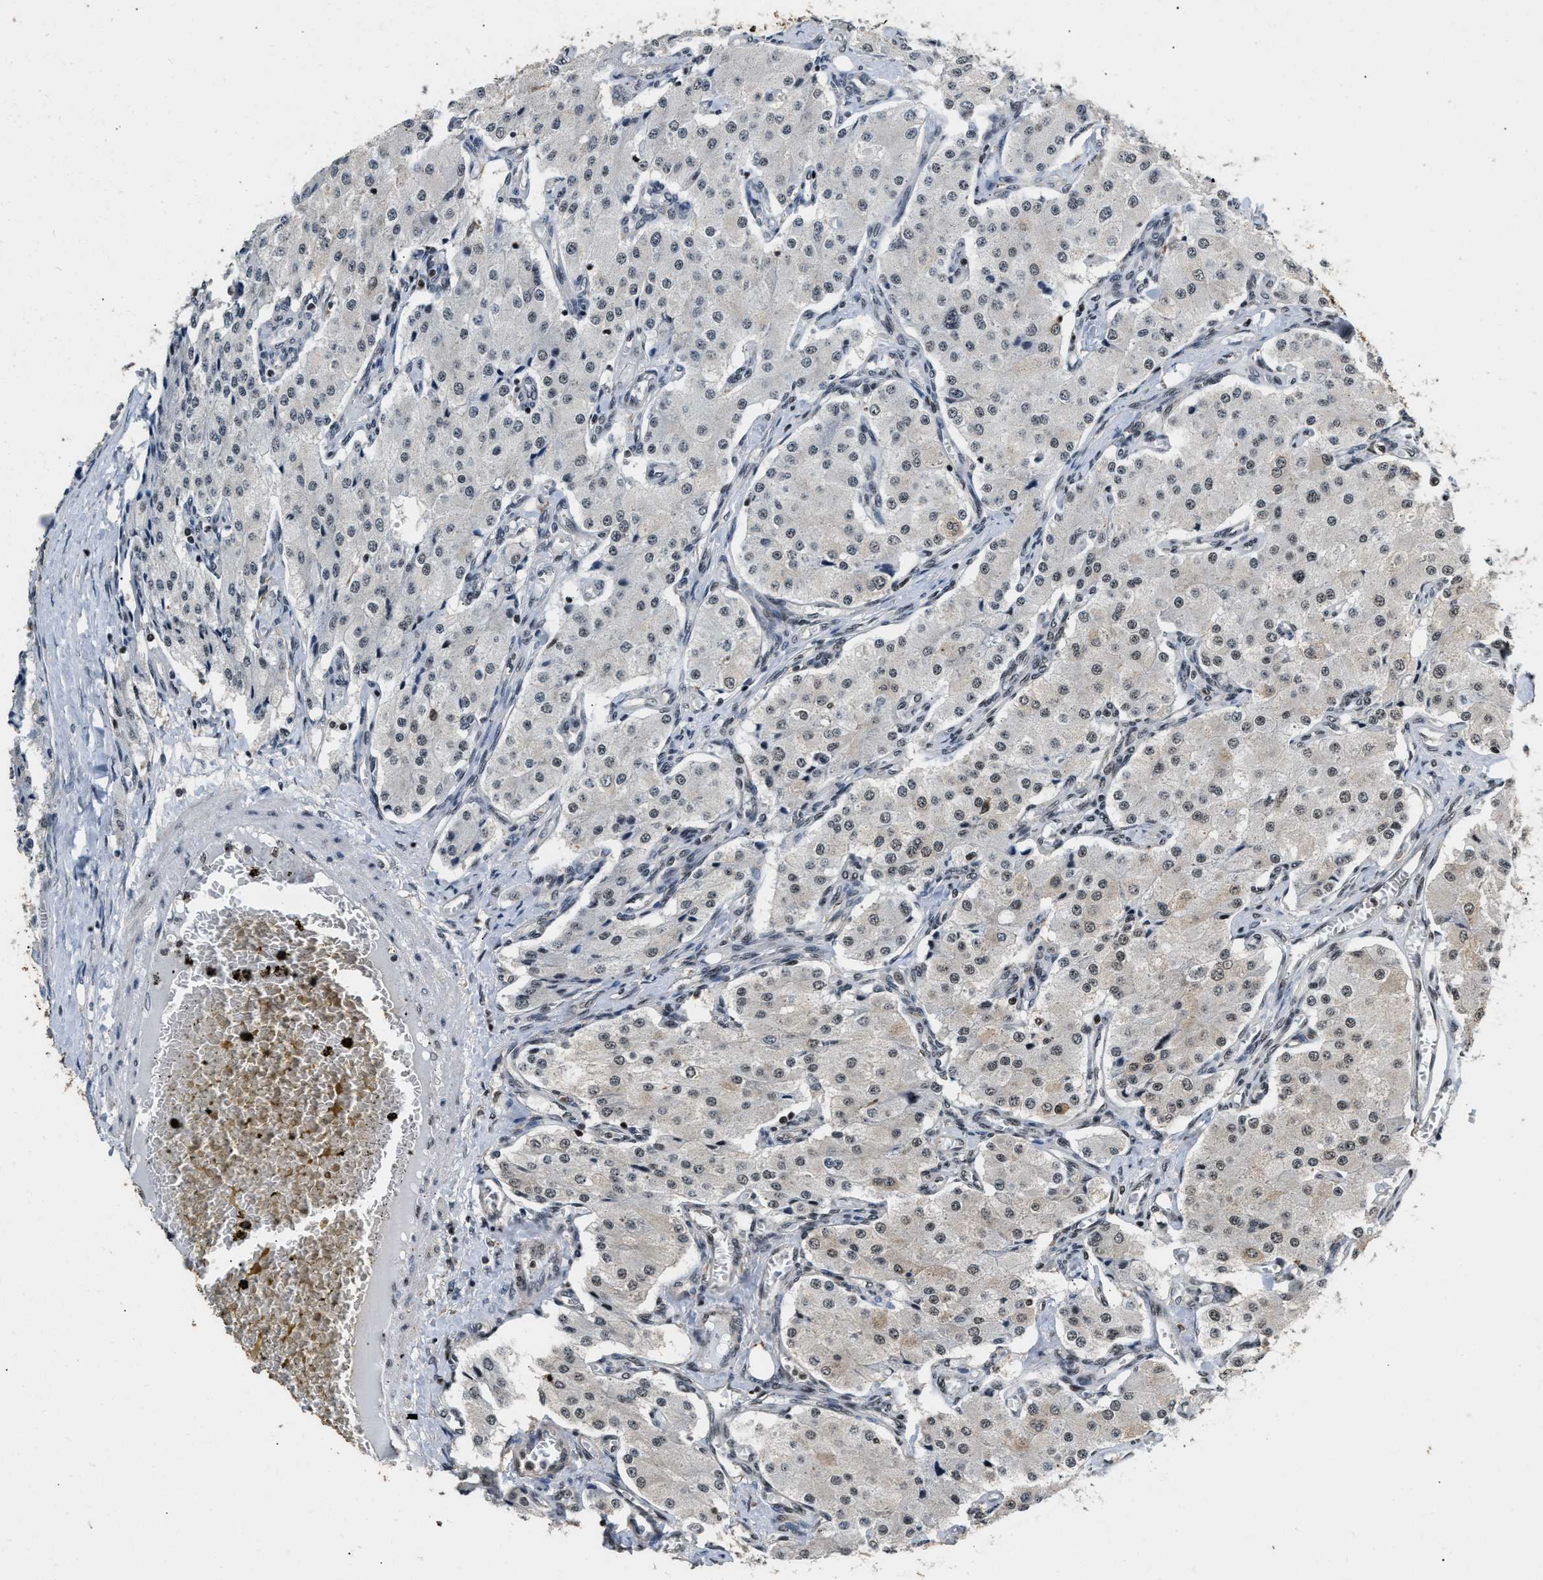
{"staining": {"intensity": "weak", "quantity": "<25%", "location": "nuclear"}, "tissue": "carcinoid", "cell_type": "Tumor cells", "image_type": "cancer", "snomed": [{"axis": "morphology", "description": "Carcinoid, malignant, NOS"}, {"axis": "topography", "description": "Colon"}], "caption": "Tumor cells are negative for protein expression in human carcinoid. (Stains: DAB IHC with hematoxylin counter stain, Microscopy: brightfield microscopy at high magnification).", "gene": "RAD21", "patient": {"sex": "female", "age": 52}}